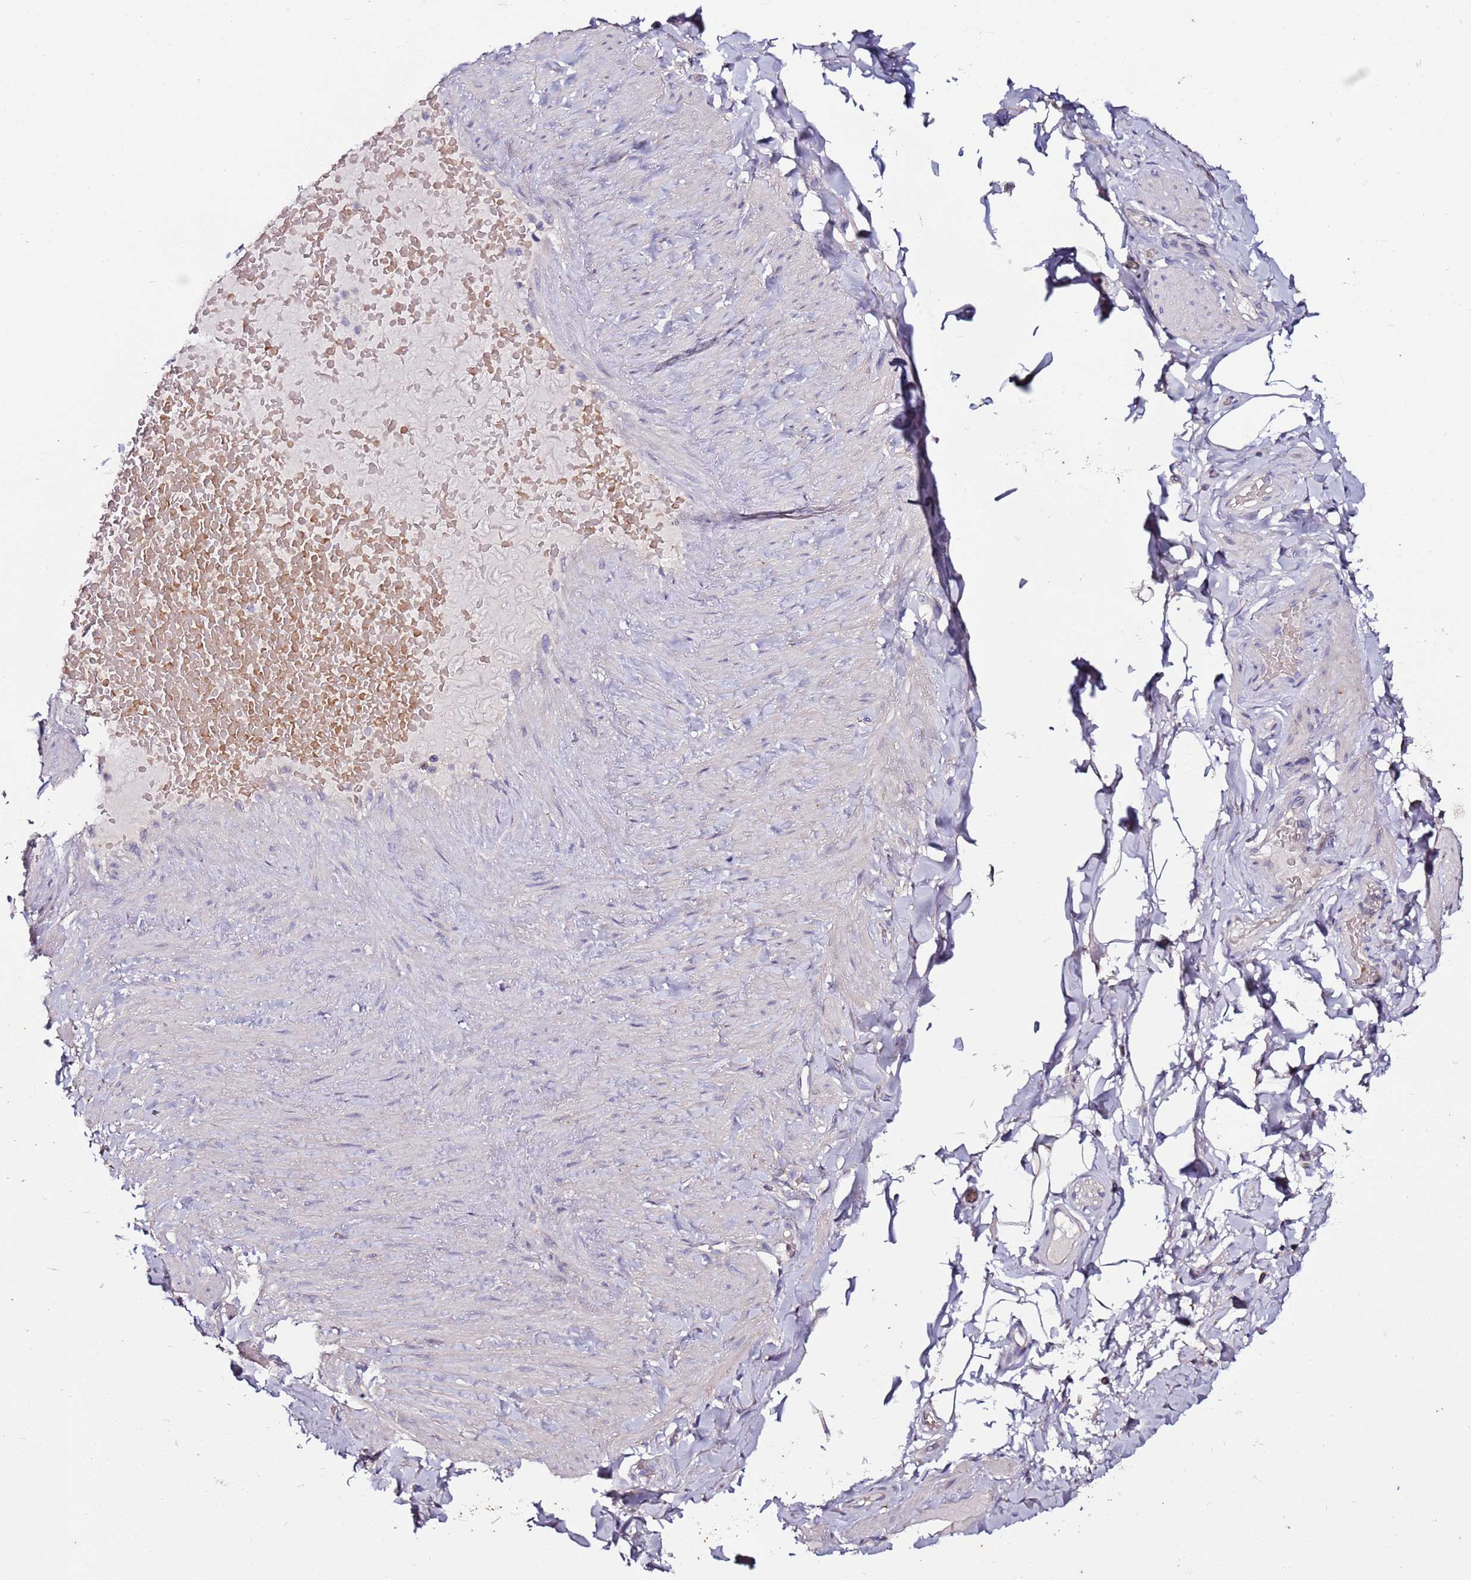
{"staining": {"intensity": "negative", "quantity": "none", "location": "none"}, "tissue": "adipose tissue", "cell_type": "Adipocytes", "image_type": "normal", "snomed": [{"axis": "morphology", "description": "Normal tissue, NOS"}, {"axis": "topography", "description": "Soft tissue"}, {"axis": "topography", "description": "Vascular tissue"}], "caption": "DAB (3,3'-diaminobenzidine) immunohistochemical staining of unremarkable human adipose tissue displays no significant positivity in adipocytes. Brightfield microscopy of immunohistochemistry stained with DAB (3,3'-diaminobenzidine) (brown) and hematoxylin (blue), captured at high magnification.", "gene": "C3orf80", "patient": {"sex": "male", "age": 54}}